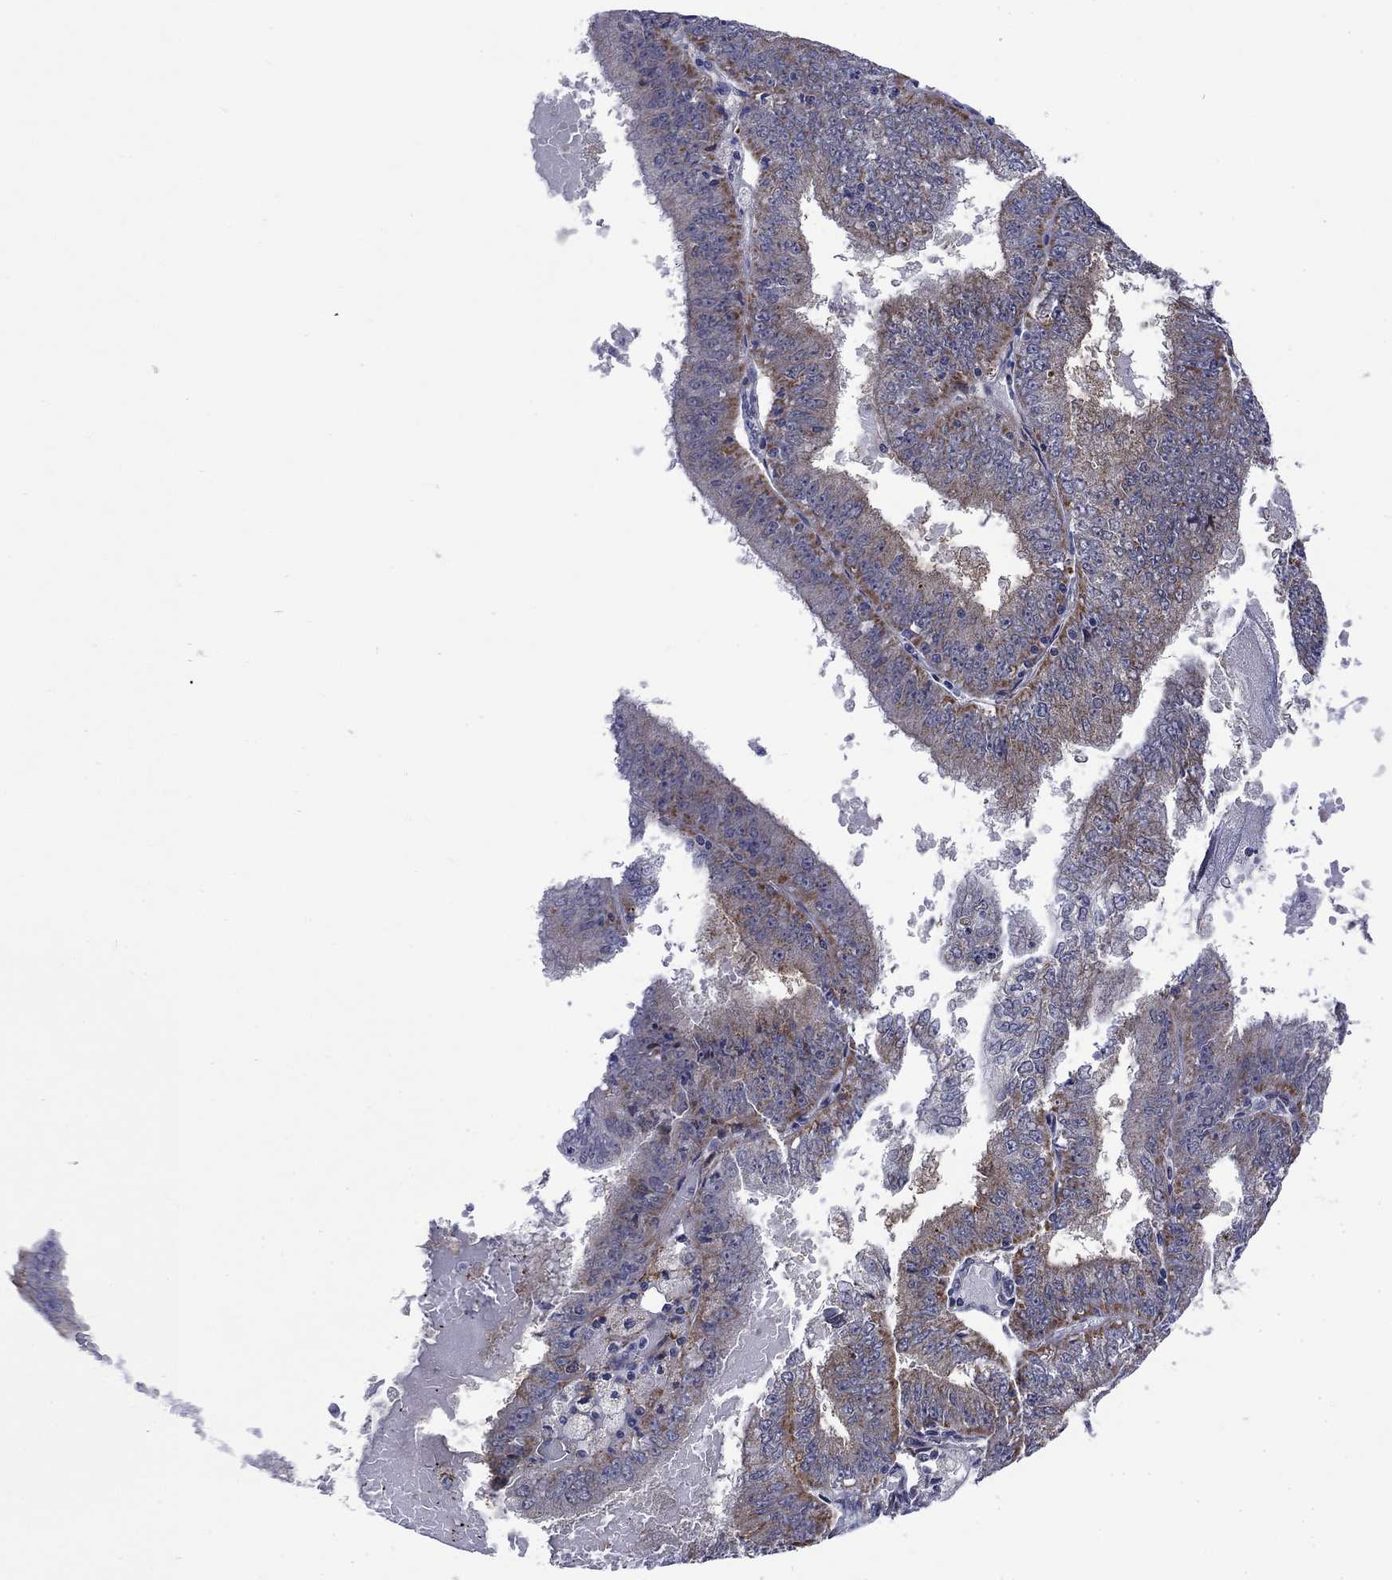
{"staining": {"intensity": "moderate", "quantity": "<25%", "location": "cytoplasmic/membranous"}, "tissue": "endometrial cancer", "cell_type": "Tumor cells", "image_type": "cancer", "snomed": [{"axis": "morphology", "description": "Adenocarcinoma, NOS"}, {"axis": "topography", "description": "Endometrium"}], "caption": "This image shows endometrial adenocarcinoma stained with immunohistochemistry (IHC) to label a protein in brown. The cytoplasmic/membranous of tumor cells show moderate positivity for the protein. Nuclei are counter-stained blue.", "gene": "SLC35F2", "patient": {"sex": "female", "age": 66}}